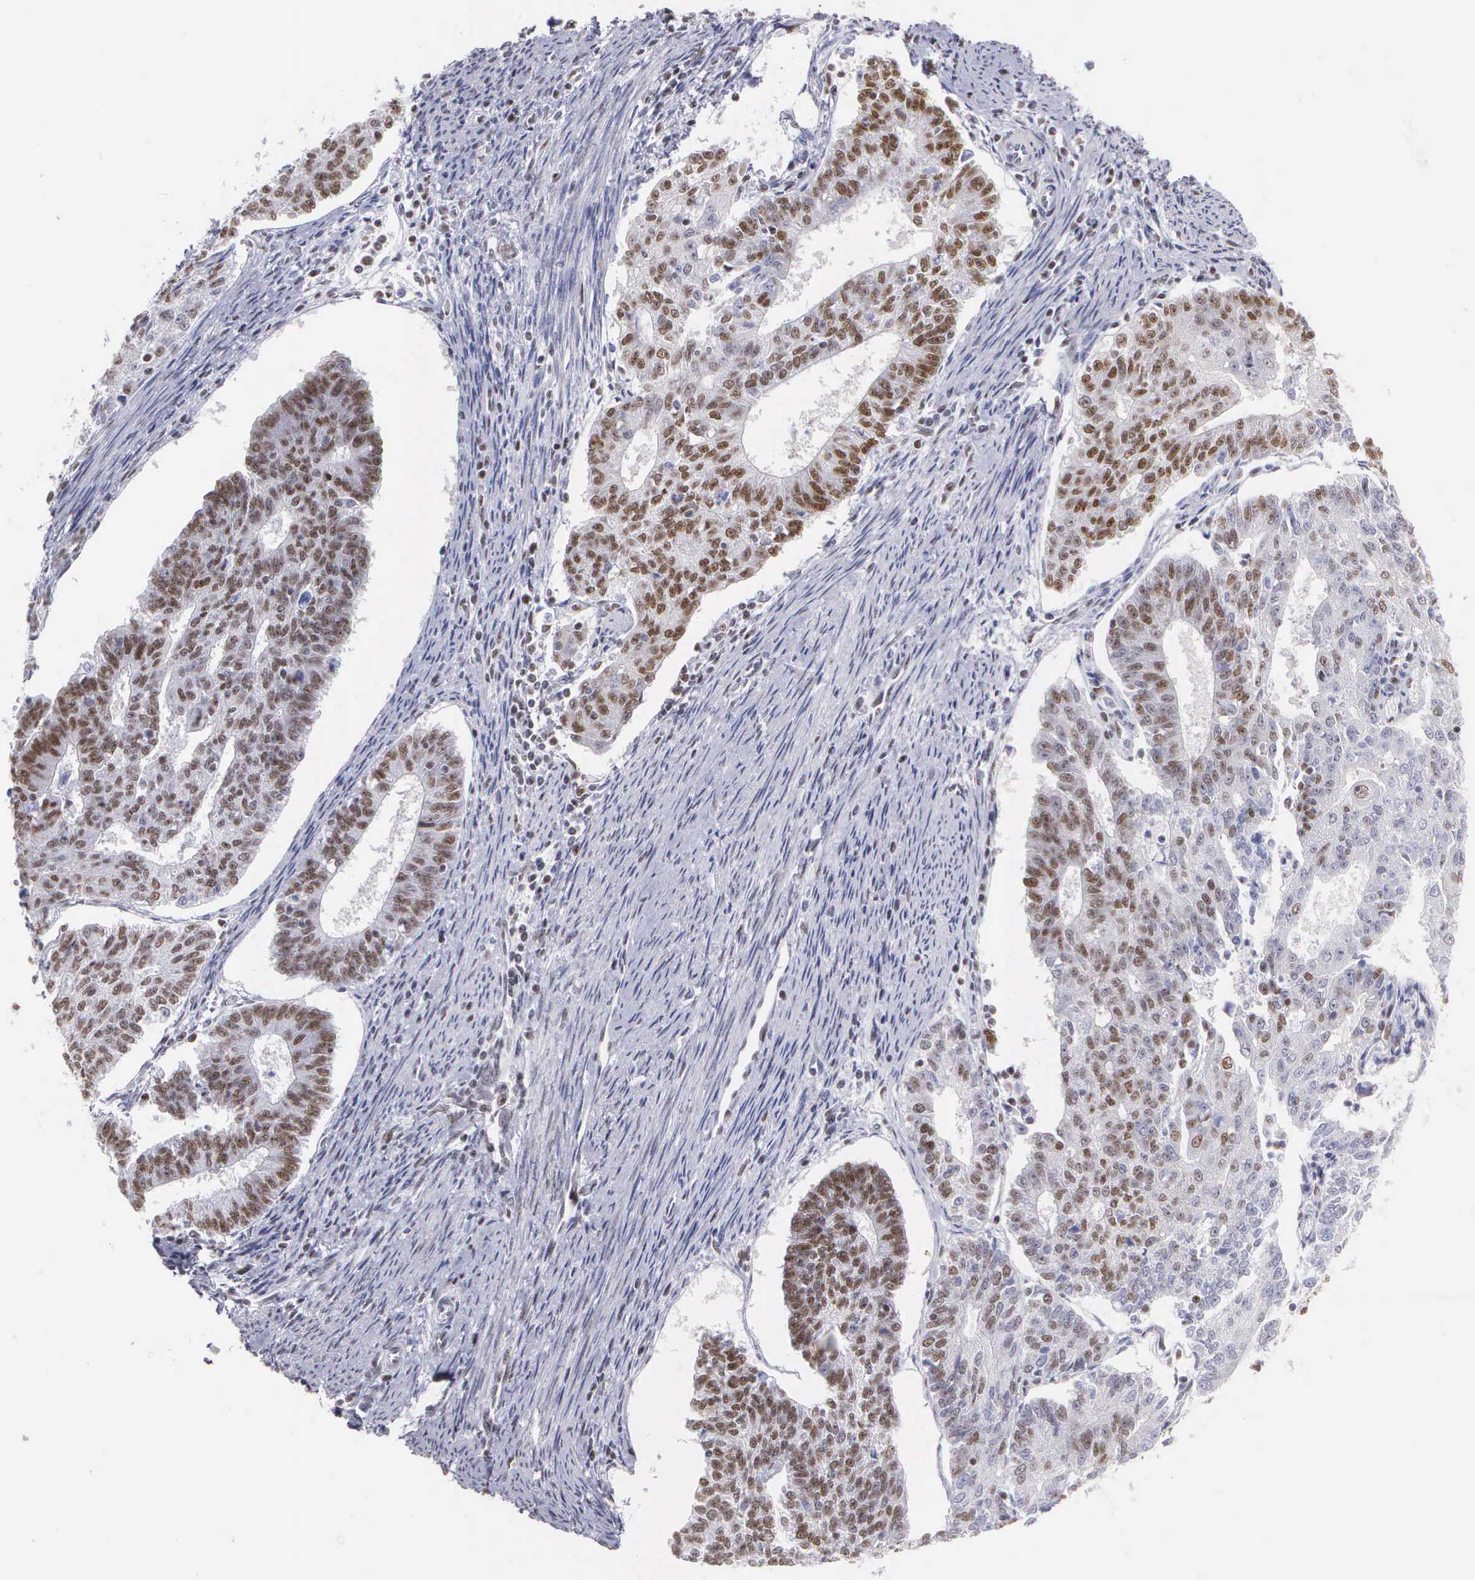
{"staining": {"intensity": "weak", "quantity": "25%-75%", "location": "nuclear"}, "tissue": "endometrial cancer", "cell_type": "Tumor cells", "image_type": "cancer", "snomed": [{"axis": "morphology", "description": "Adenocarcinoma, NOS"}, {"axis": "topography", "description": "Endometrium"}], "caption": "Adenocarcinoma (endometrial) was stained to show a protein in brown. There is low levels of weak nuclear staining in about 25%-75% of tumor cells.", "gene": "CSTF2", "patient": {"sex": "female", "age": 56}}